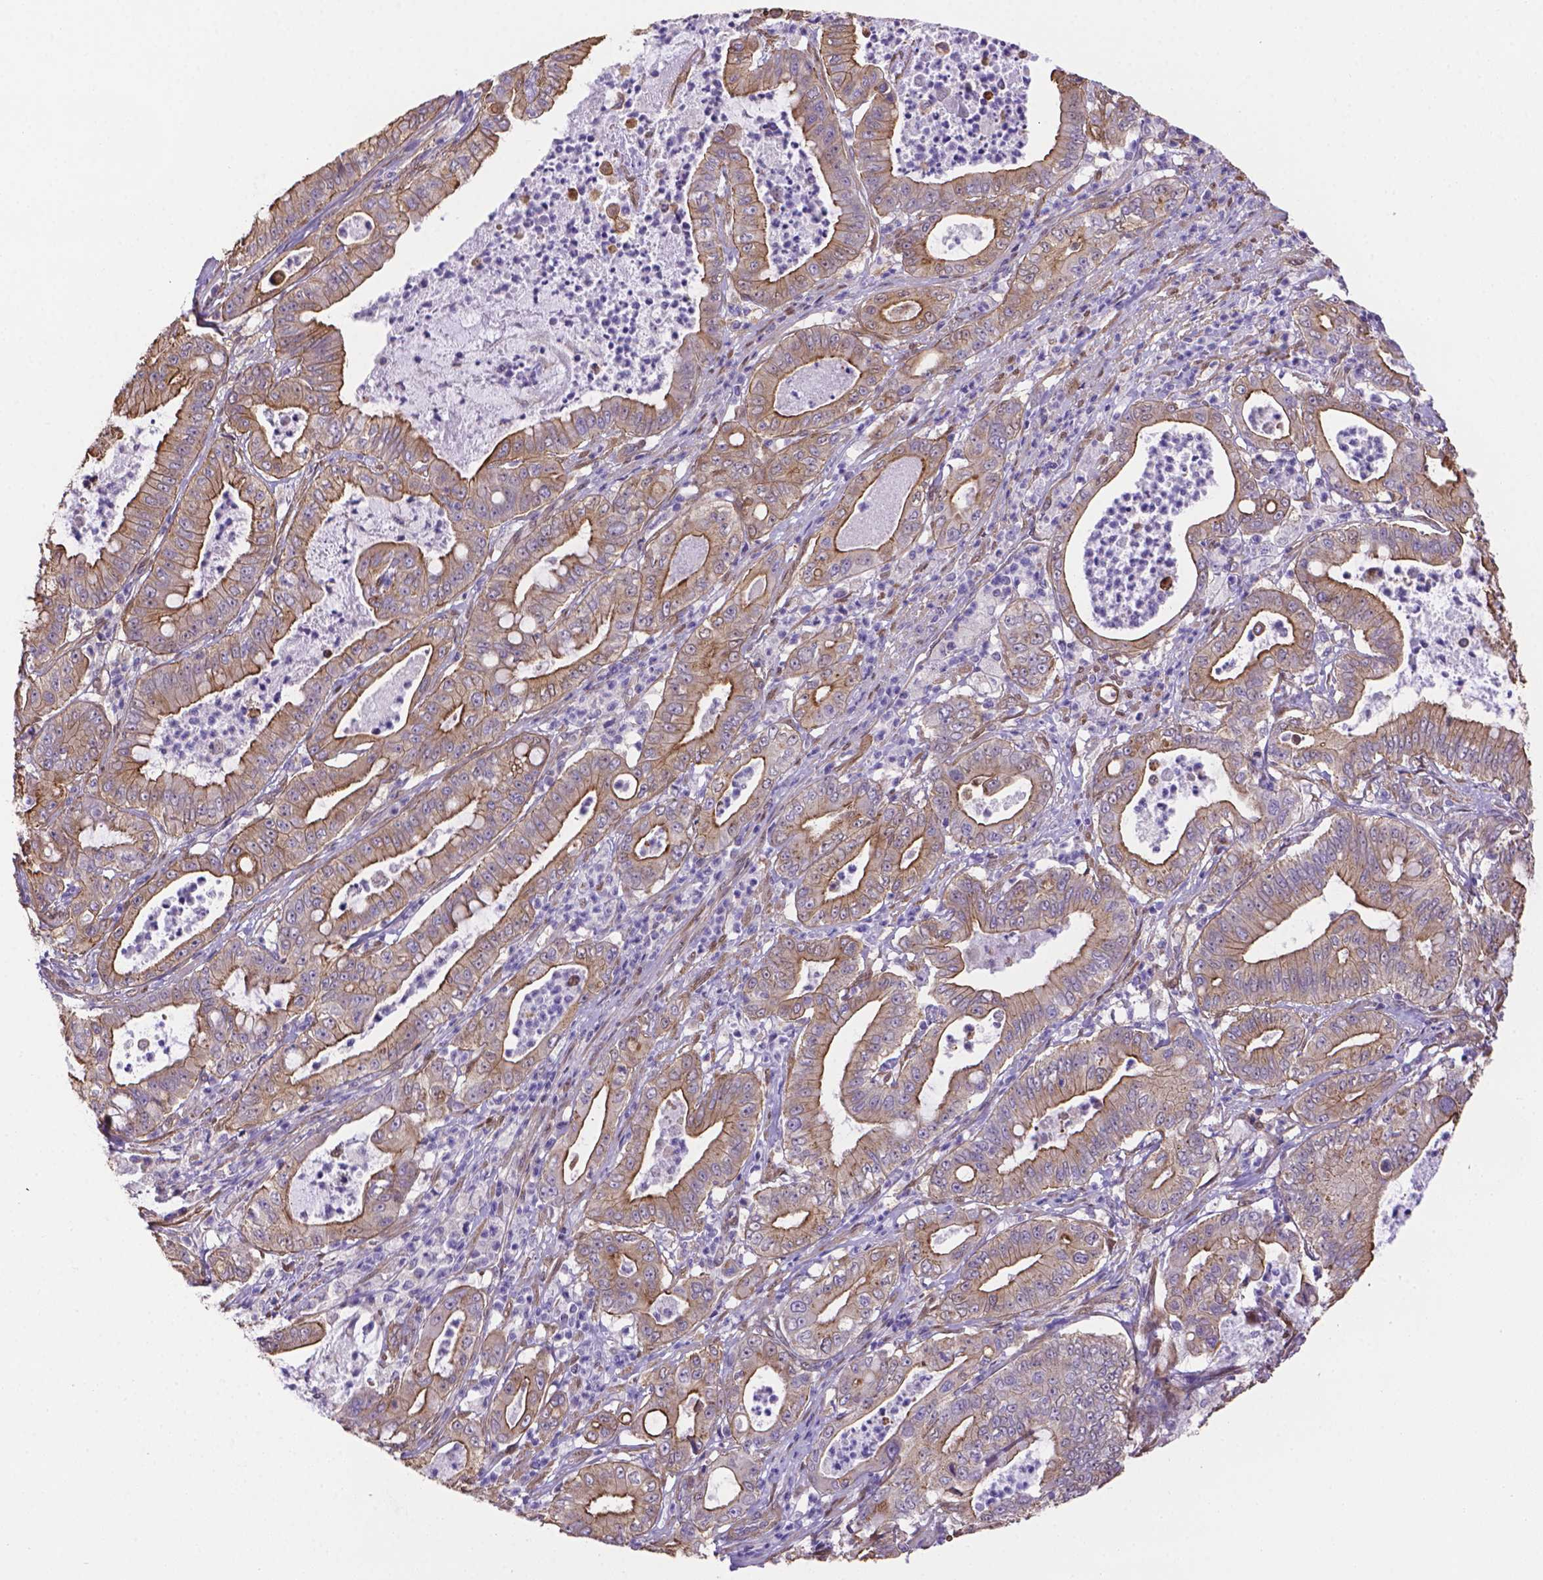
{"staining": {"intensity": "weak", "quantity": ">75%", "location": "cytoplasmic/membranous"}, "tissue": "pancreatic cancer", "cell_type": "Tumor cells", "image_type": "cancer", "snomed": [{"axis": "morphology", "description": "Adenocarcinoma, NOS"}, {"axis": "topography", "description": "Pancreas"}], "caption": "This image shows pancreatic cancer (adenocarcinoma) stained with immunohistochemistry (IHC) to label a protein in brown. The cytoplasmic/membranous of tumor cells show weak positivity for the protein. Nuclei are counter-stained blue.", "gene": "YAP1", "patient": {"sex": "male", "age": 71}}